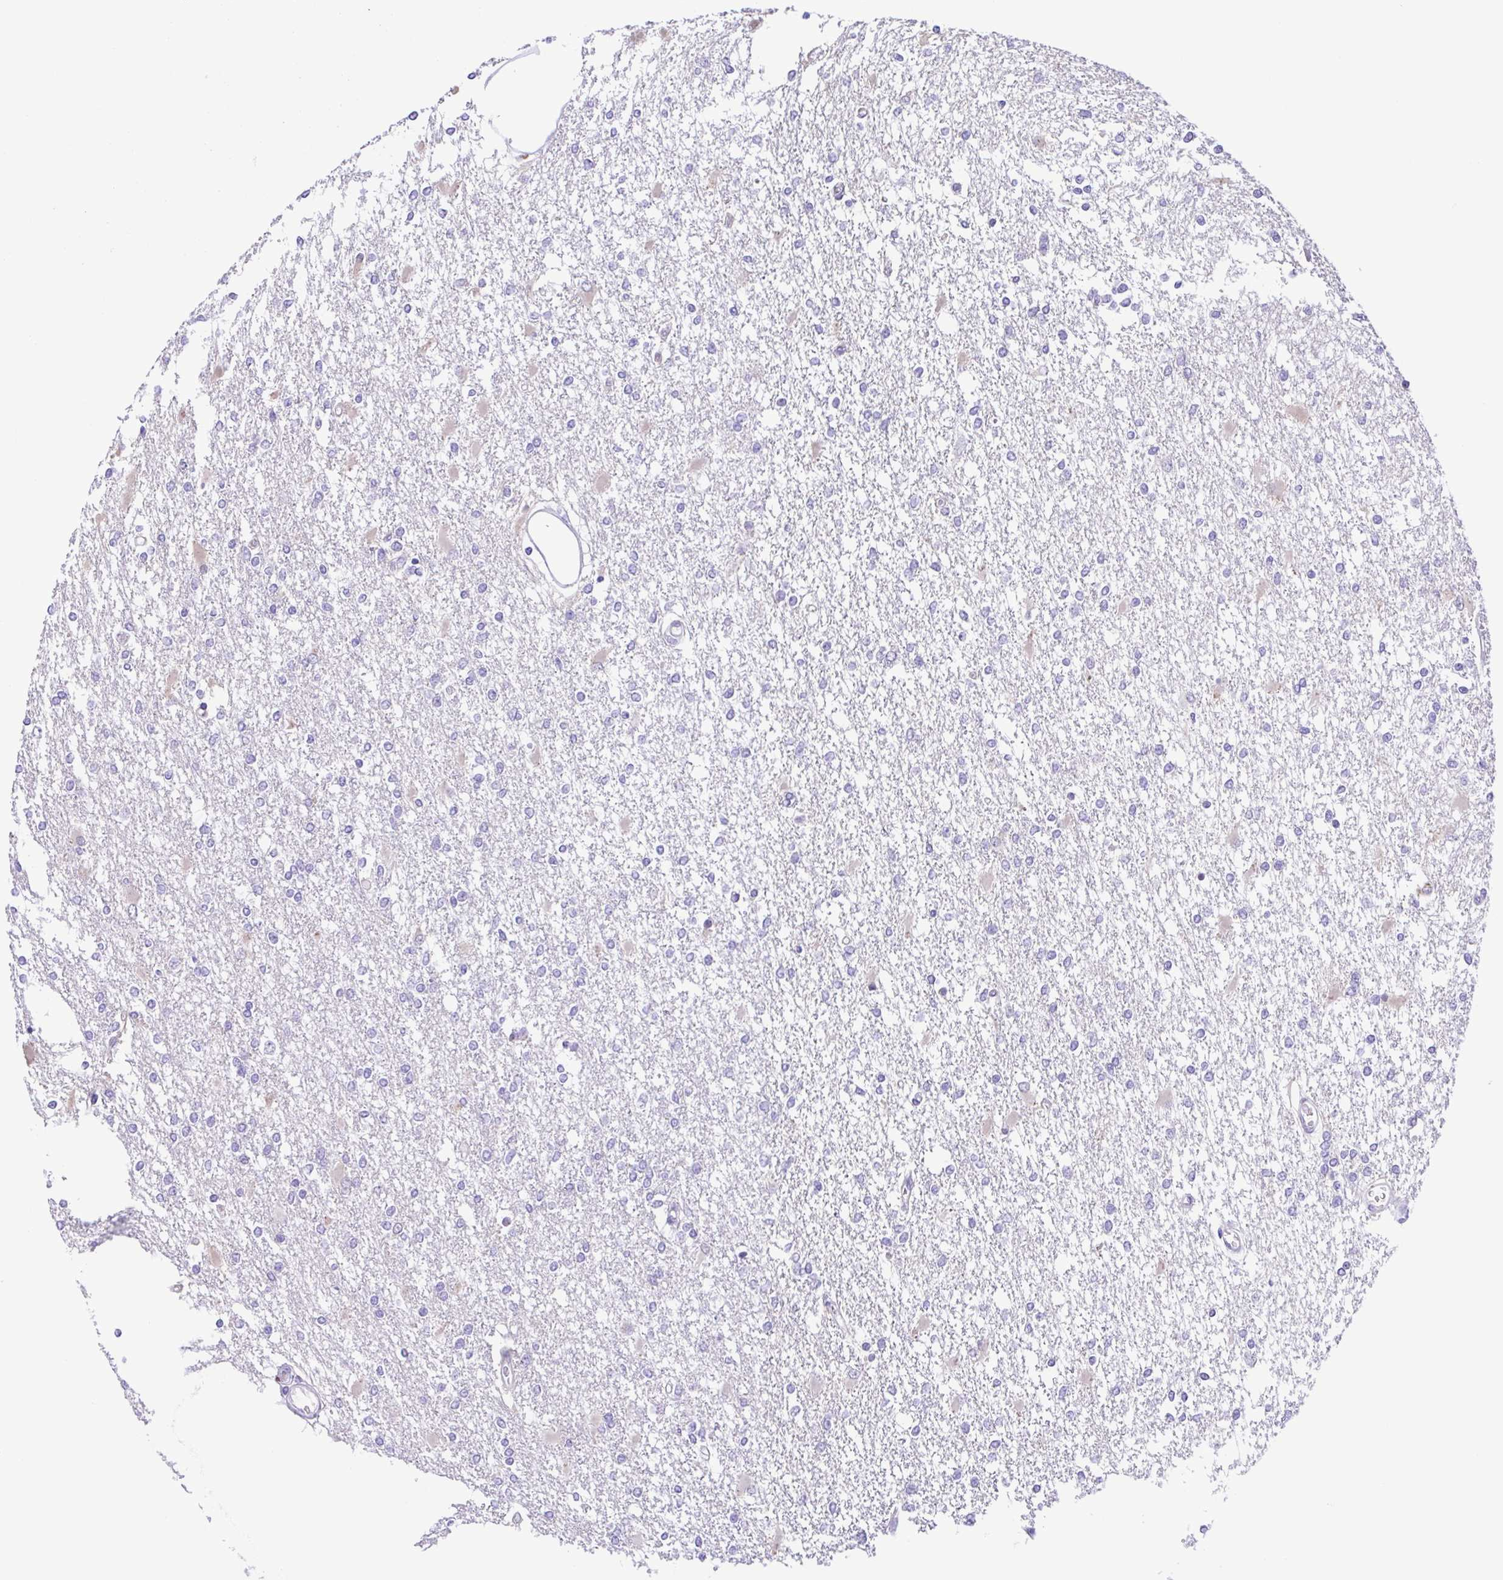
{"staining": {"intensity": "negative", "quantity": "none", "location": "none"}, "tissue": "glioma", "cell_type": "Tumor cells", "image_type": "cancer", "snomed": [{"axis": "morphology", "description": "Glioma, malignant, High grade"}, {"axis": "topography", "description": "Cerebral cortex"}], "caption": "An immunohistochemistry (IHC) image of malignant glioma (high-grade) is shown. There is no staining in tumor cells of malignant glioma (high-grade).", "gene": "TGM3", "patient": {"sex": "male", "age": 79}}